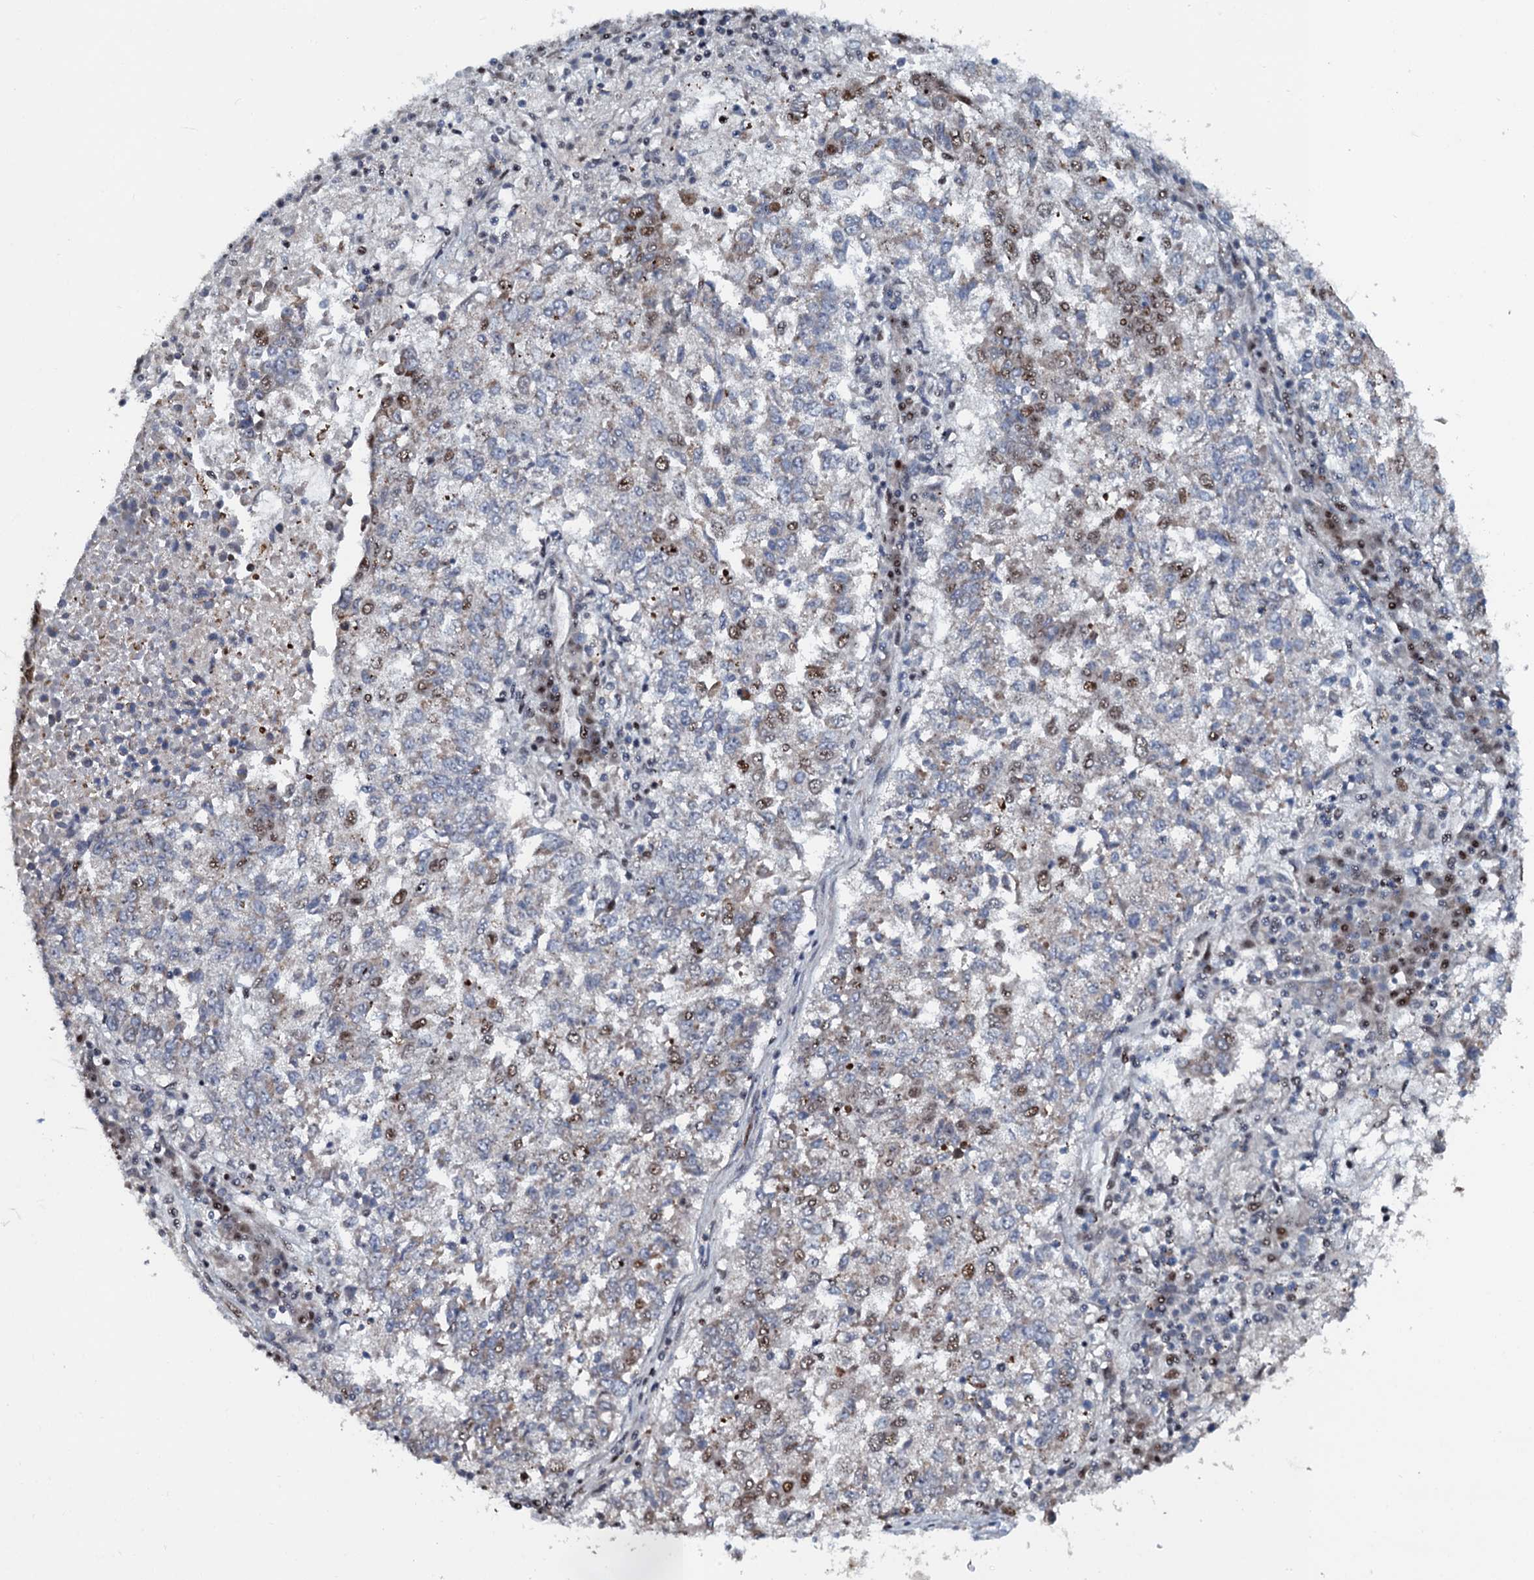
{"staining": {"intensity": "moderate", "quantity": "<25%", "location": "nuclear"}, "tissue": "lung cancer", "cell_type": "Tumor cells", "image_type": "cancer", "snomed": [{"axis": "morphology", "description": "Squamous cell carcinoma, NOS"}, {"axis": "topography", "description": "Lung"}], "caption": "Squamous cell carcinoma (lung) stained for a protein demonstrates moderate nuclear positivity in tumor cells.", "gene": "ATOSA", "patient": {"sex": "male", "age": 73}}